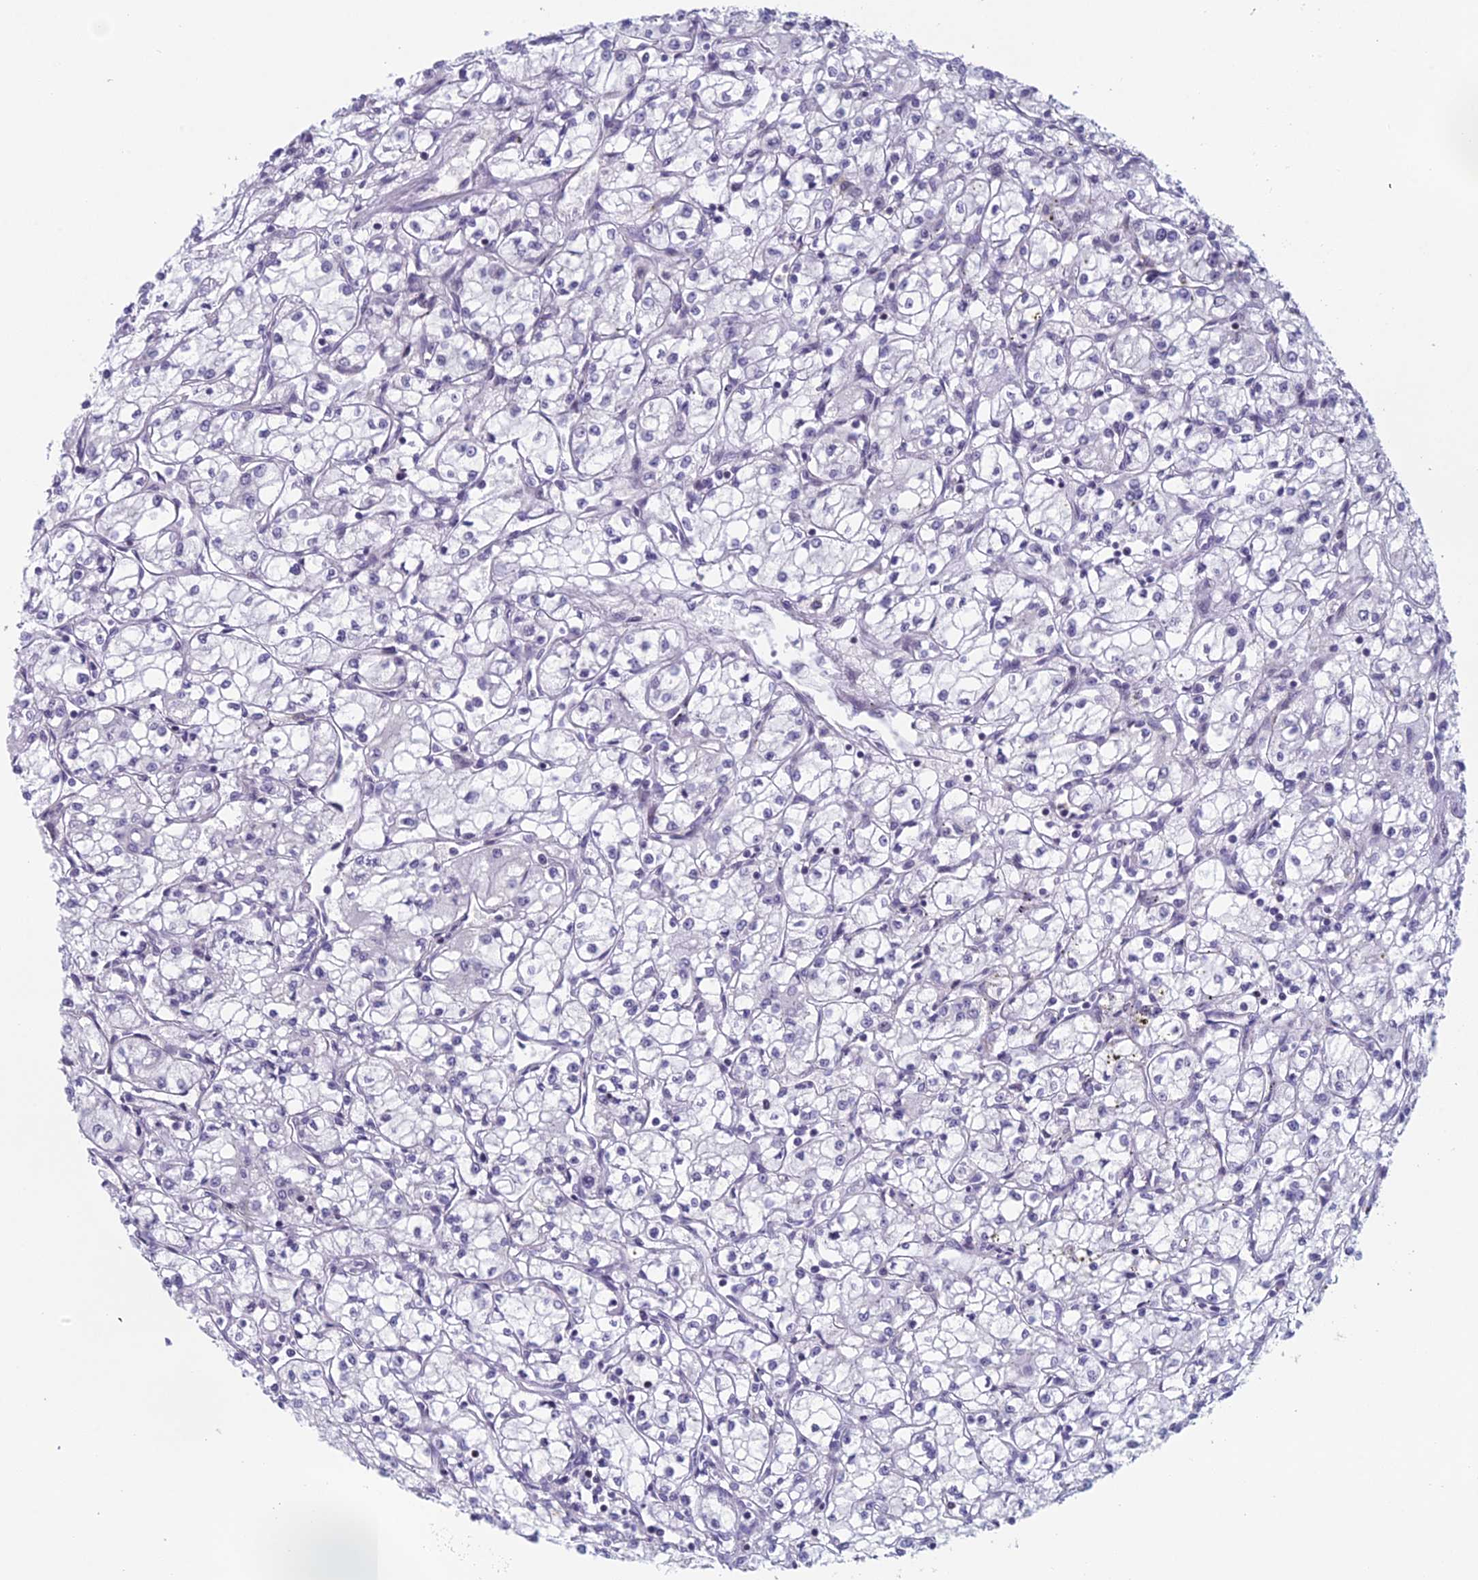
{"staining": {"intensity": "negative", "quantity": "none", "location": "none"}, "tissue": "renal cancer", "cell_type": "Tumor cells", "image_type": "cancer", "snomed": [{"axis": "morphology", "description": "Adenocarcinoma, NOS"}, {"axis": "topography", "description": "Kidney"}], "caption": "The histopathology image reveals no staining of tumor cells in renal adenocarcinoma.", "gene": "RGS17", "patient": {"sex": "male", "age": 59}}